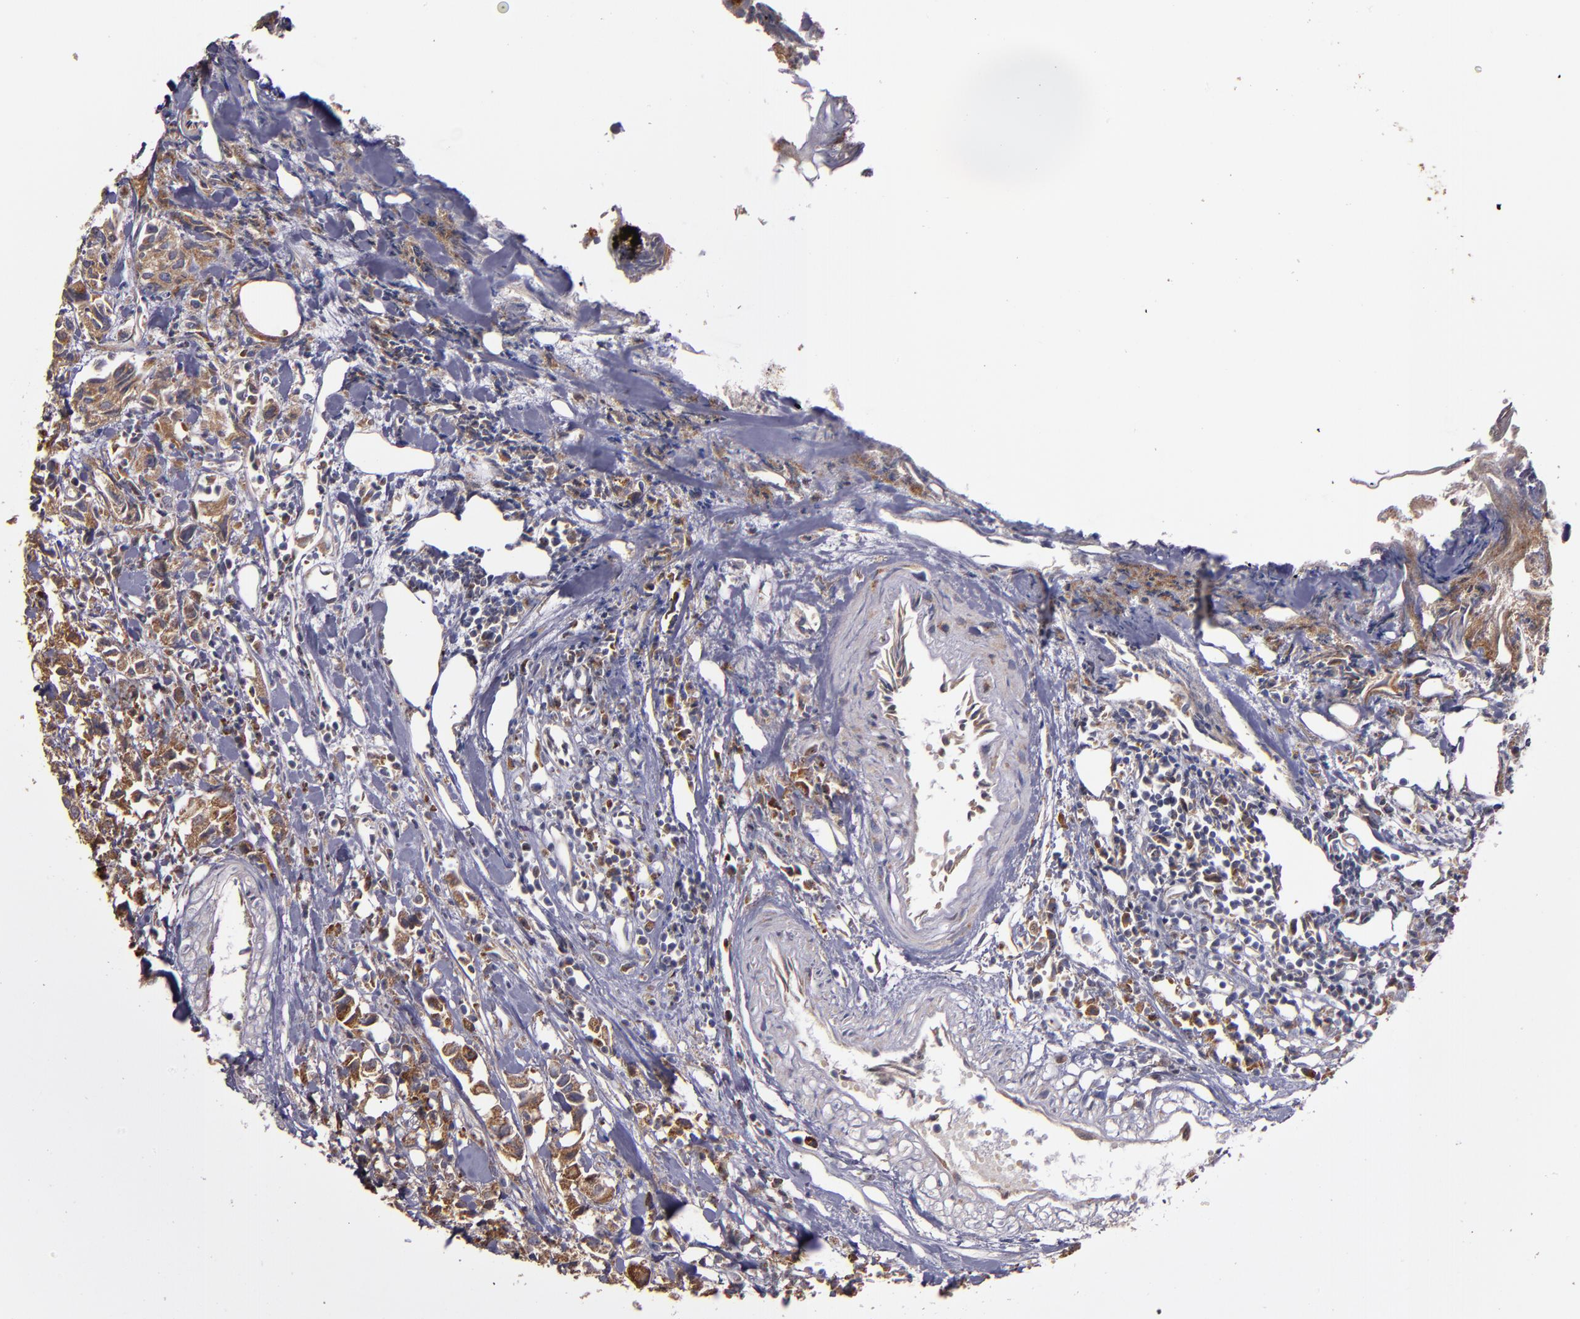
{"staining": {"intensity": "moderate", "quantity": ">75%", "location": "cytoplasmic/membranous"}, "tissue": "urothelial cancer", "cell_type": "Tumor cells", "image_type": "cancer", "snomed": [{"axis": "morphology", "description": "Urothelial carcinoma, High grade"}, {"axis": "topography", "description": "Urinary bladder"}], "caption": "DAB (3,3'-diaminobenzidine) immunohistochemical staining of human urothelial carcinoma (high-grade) displays moderate cytoplasmic/membranous protein positivity in about >75% of tumor cells.", "gene": "IFIH1", "patient": {"sex": "female", "age": 75}}